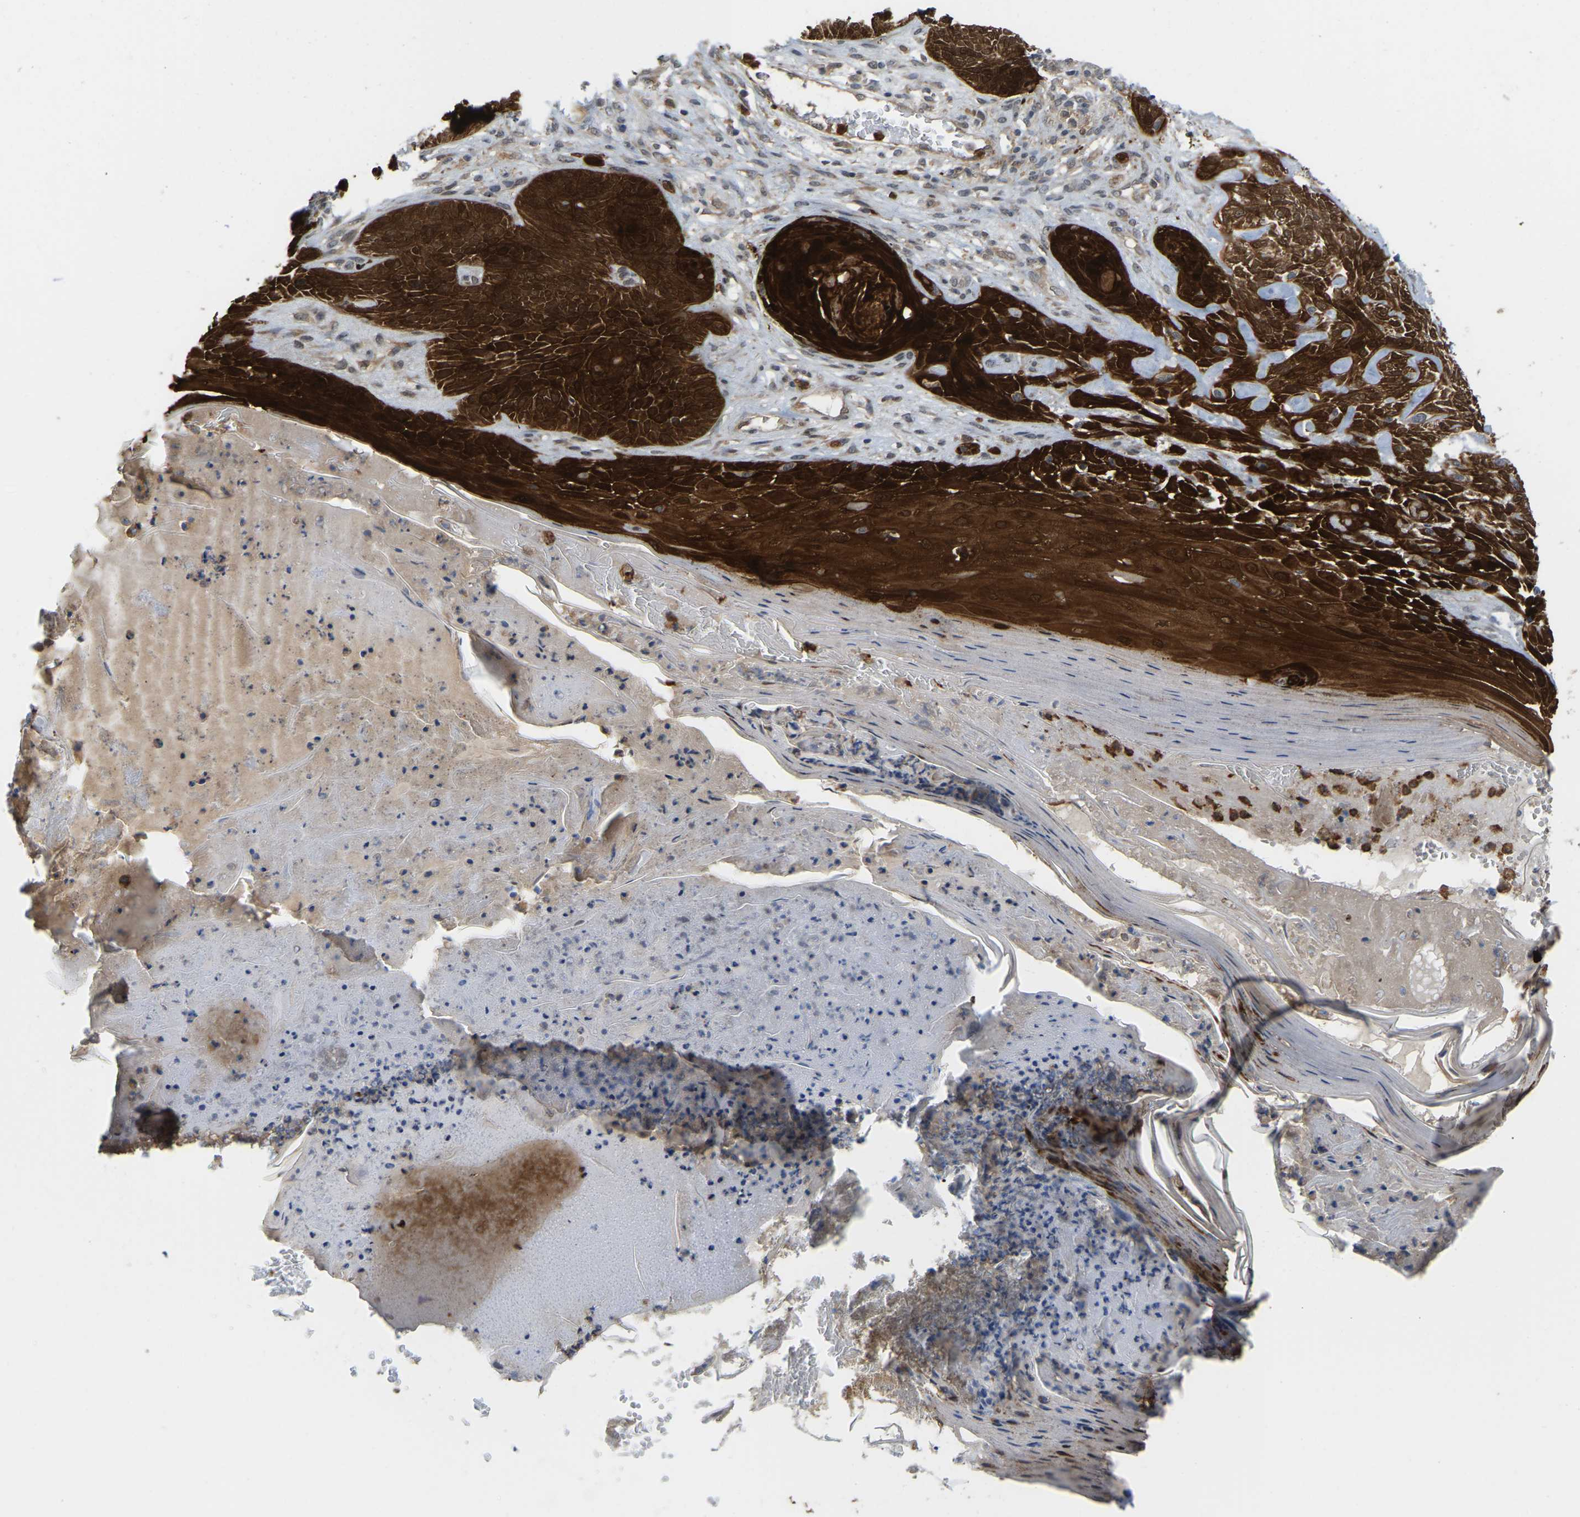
{"staining": {"intensity": "strong", "quantity": ">75%", "location": "cytoplasmic/membranous,nuclear"}, "tissue": "skin cancer", "cell_type": "Tumor cells", "image_type": "cancer", "snomed": [{"axis": "morphology", "description": "Basal cell carcinoma"}, {"axis": "topography", "description": "Skin"}], "caption": "IHC staining of skin cancer, which reveals high levels of strong cytoplasmic/membranous and nuclear expression in approximately >75% of tumor cells indicating strong cytoplasmic/membranous and nuclear protein positivity. The staining was performed using DAB (3,3'-diaminobenzidine) (brown) for protein detection and nuclei were counterstained in hematoxylin (blue).", "gene": "SERPINB5", "patient": {"sex": "male", "age": 55}}